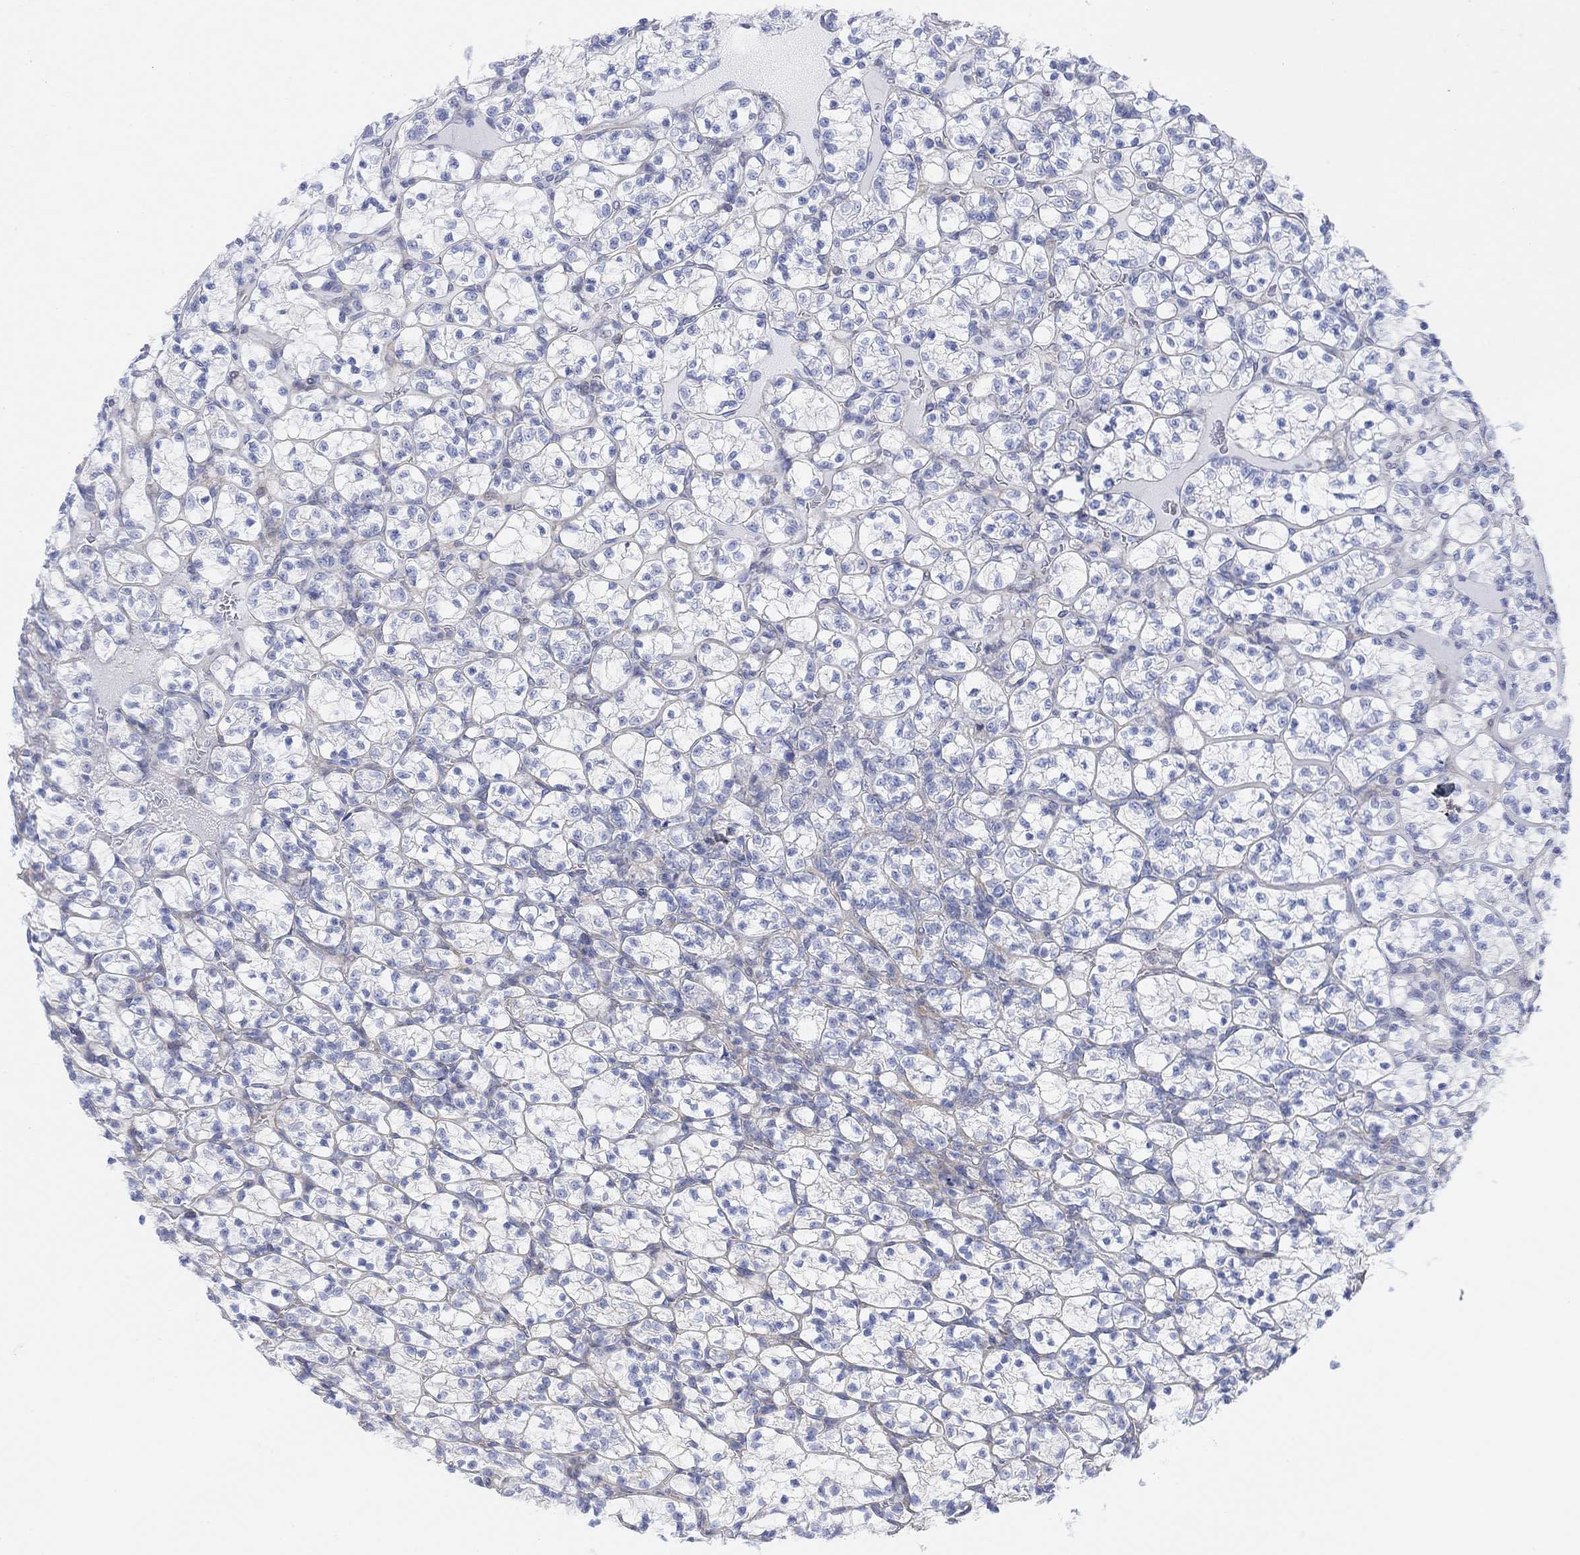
{"staining": {"intensity": "negative", "quantity": "none", "location": "none"}, "tissue": "renal cancer", "cell_type": "Tumor cells", "image_type": "cancer", "snomed": [{"axis": "morphology", "description": "Adenocarcinoma, NOS"}, {"axis": "topography", "description": "Kidney"}], "caption": "Human adenocarcinoma (renal) stained for a protein using IHC shows no staining in tumor cells.", "gene": "TLDC2", "patient": {"sex": "female", "age": 89}}